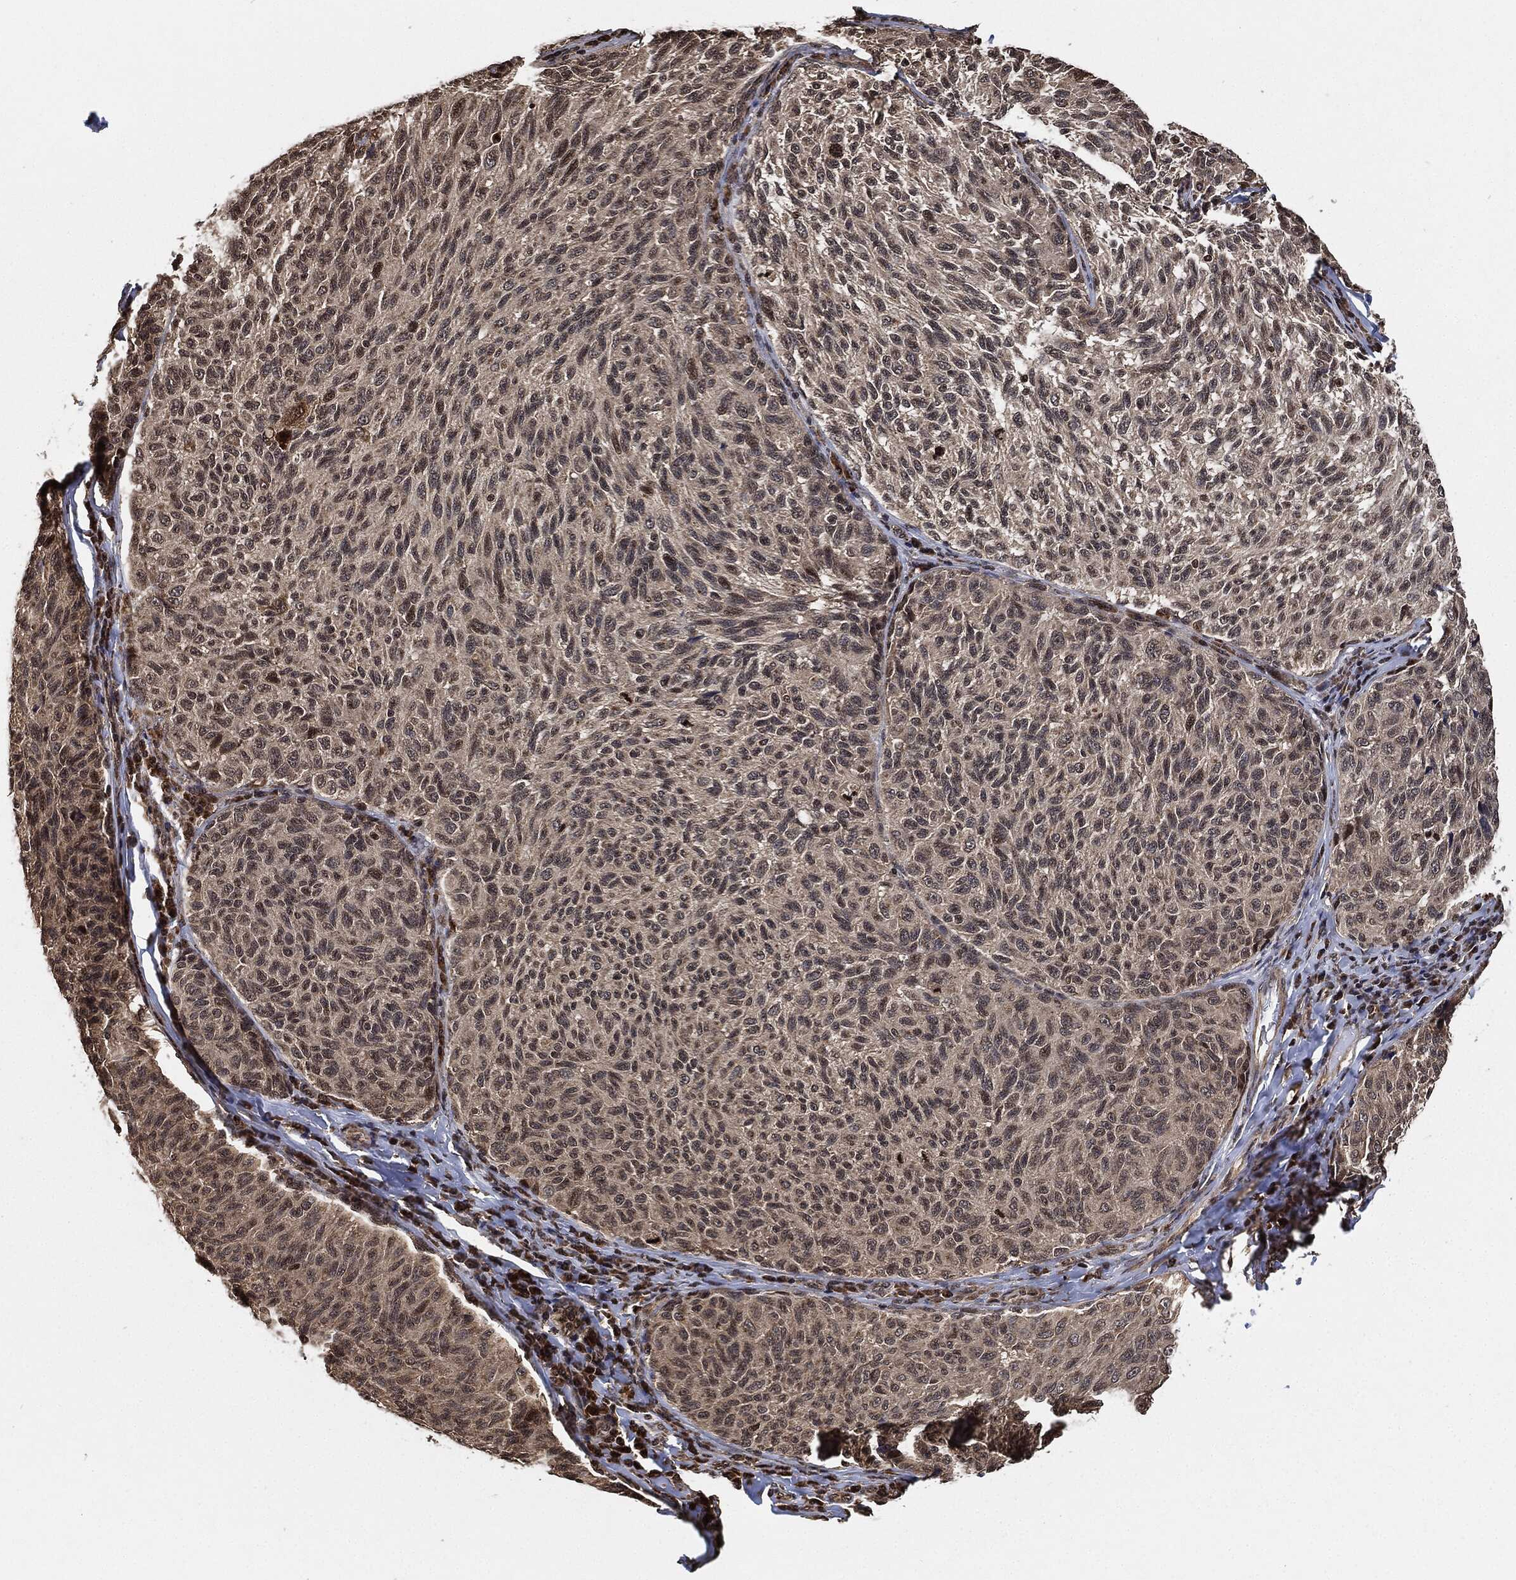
{"staining": {"intensity": "negative", "quantity": "none", "location": "none"}, "tissue": "melanoma", "cell_type": "Tumor cells", "image_type": "cancer", "snomed": [{"axis": "morphology", "description": "Malignant melanoma, NOS"}, {"axis": "topography", "description": "Skin"}], "caption": "IHC image of neoplastic tissue: human melanoma stained with DAB (3,3'-diaminobenzidine) demonstrates no significant protein expression in tumor cells. (Stains: DAB immunohistochemistry (IHC) with hematoxylin counter stain, Microscopy: brightfield microscopy at high magnification).", "gene": "PDK1", "patient": {"sex": "female", "age": 73}}